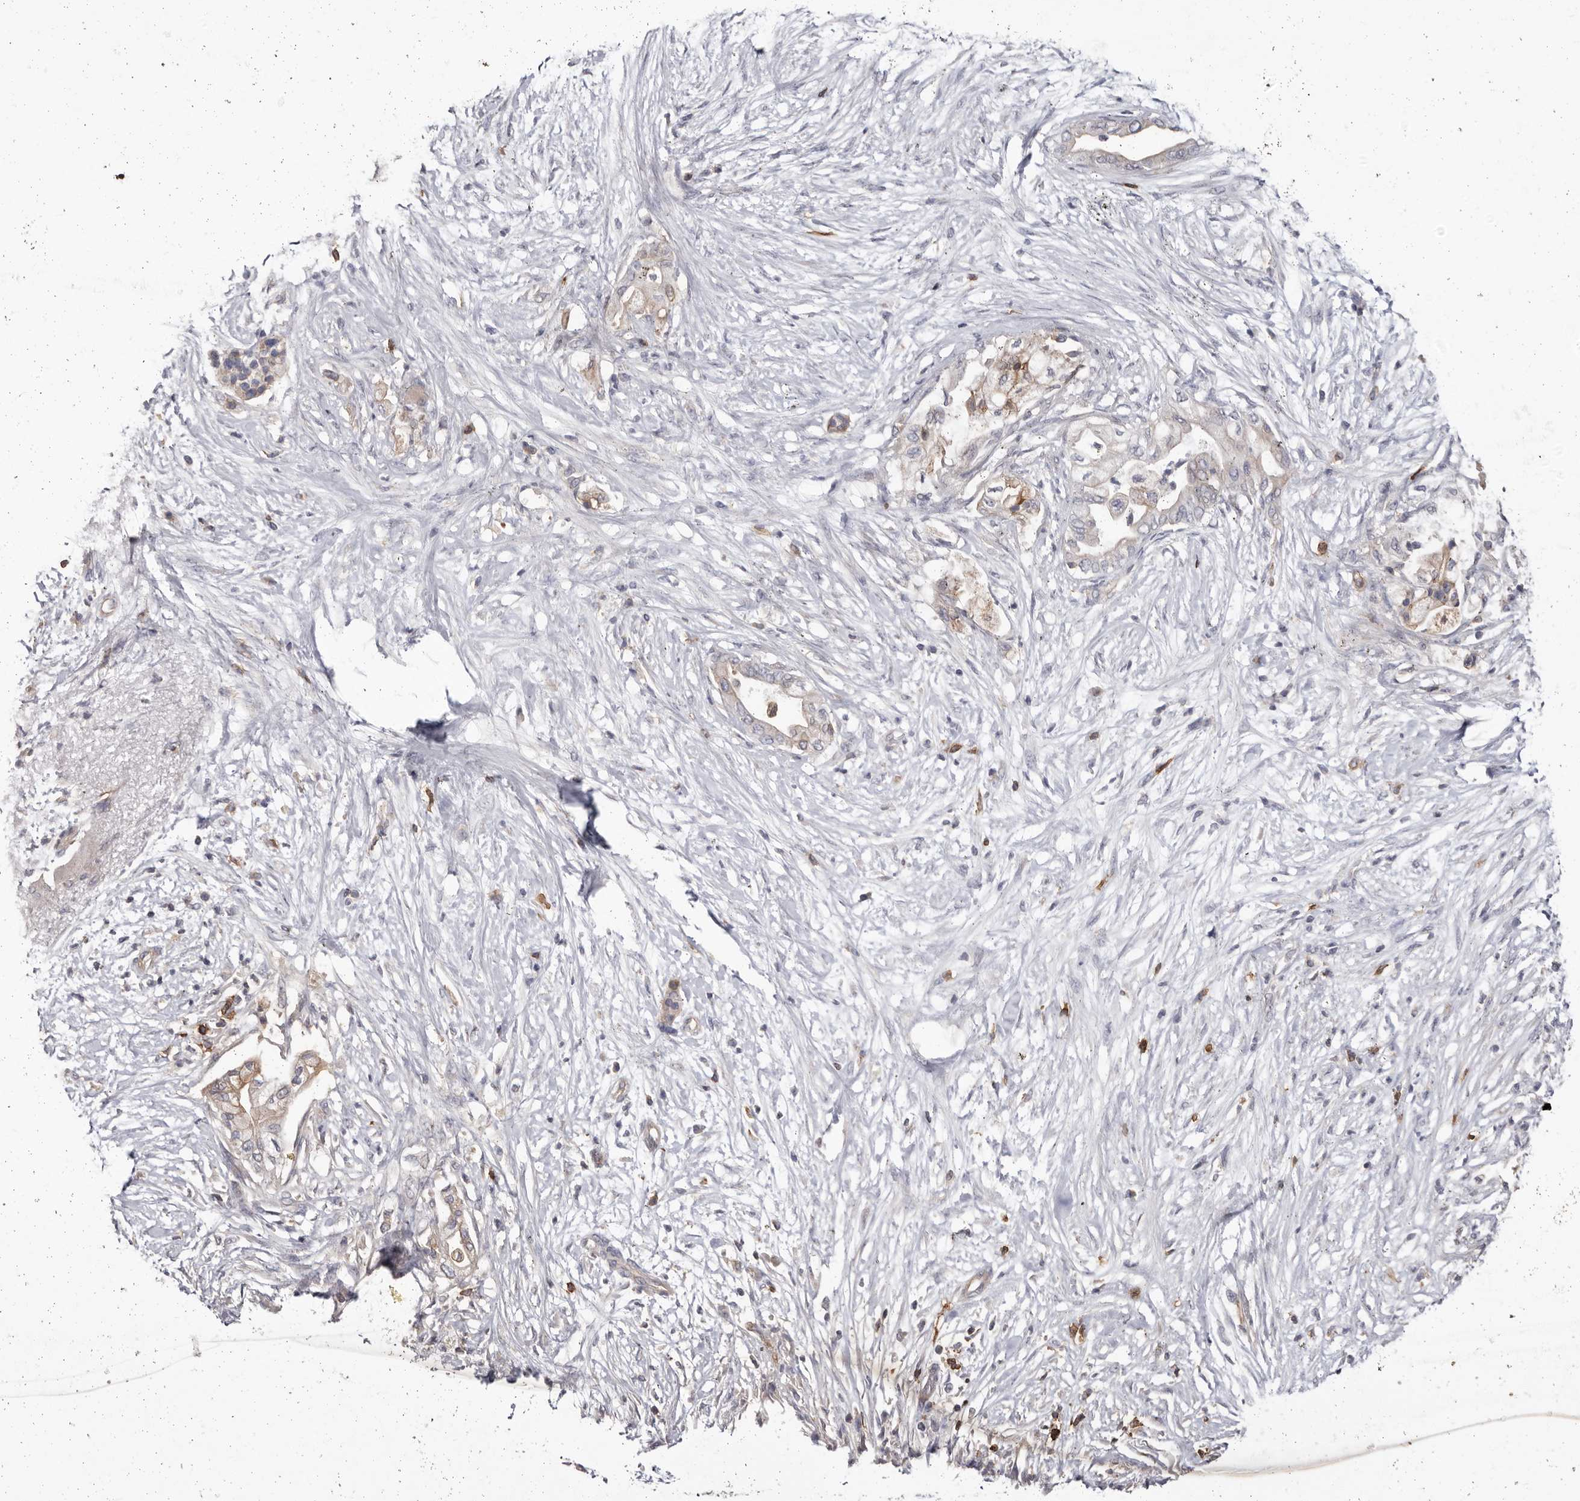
{"staining": {"intensity": "weak", "quantity": "<25%", "location": "cytoplasmic/membranous"}, "tissue": "pancreatic cancer", "cell_type": "Tumor cells", "image_type": "cancer", "snomed": [{"axis": "morphology", "description": "Normal tissue, NOS"}, {"axis": "morphology", "description": "Adenocarcinoma, NOS"}, {"axis": "topography", "description": "Pancreas"}, {"axis": "topography", "description": "Duodenum"}], "caption": "Immunohistochemistry micrograph of adenocarcinoma (pancreatic) stained for a protein (brown), which demonstrates no staining in tumor cells.", "gene": "MMACHC", "patient": {"sex": "female", "age": 60}}